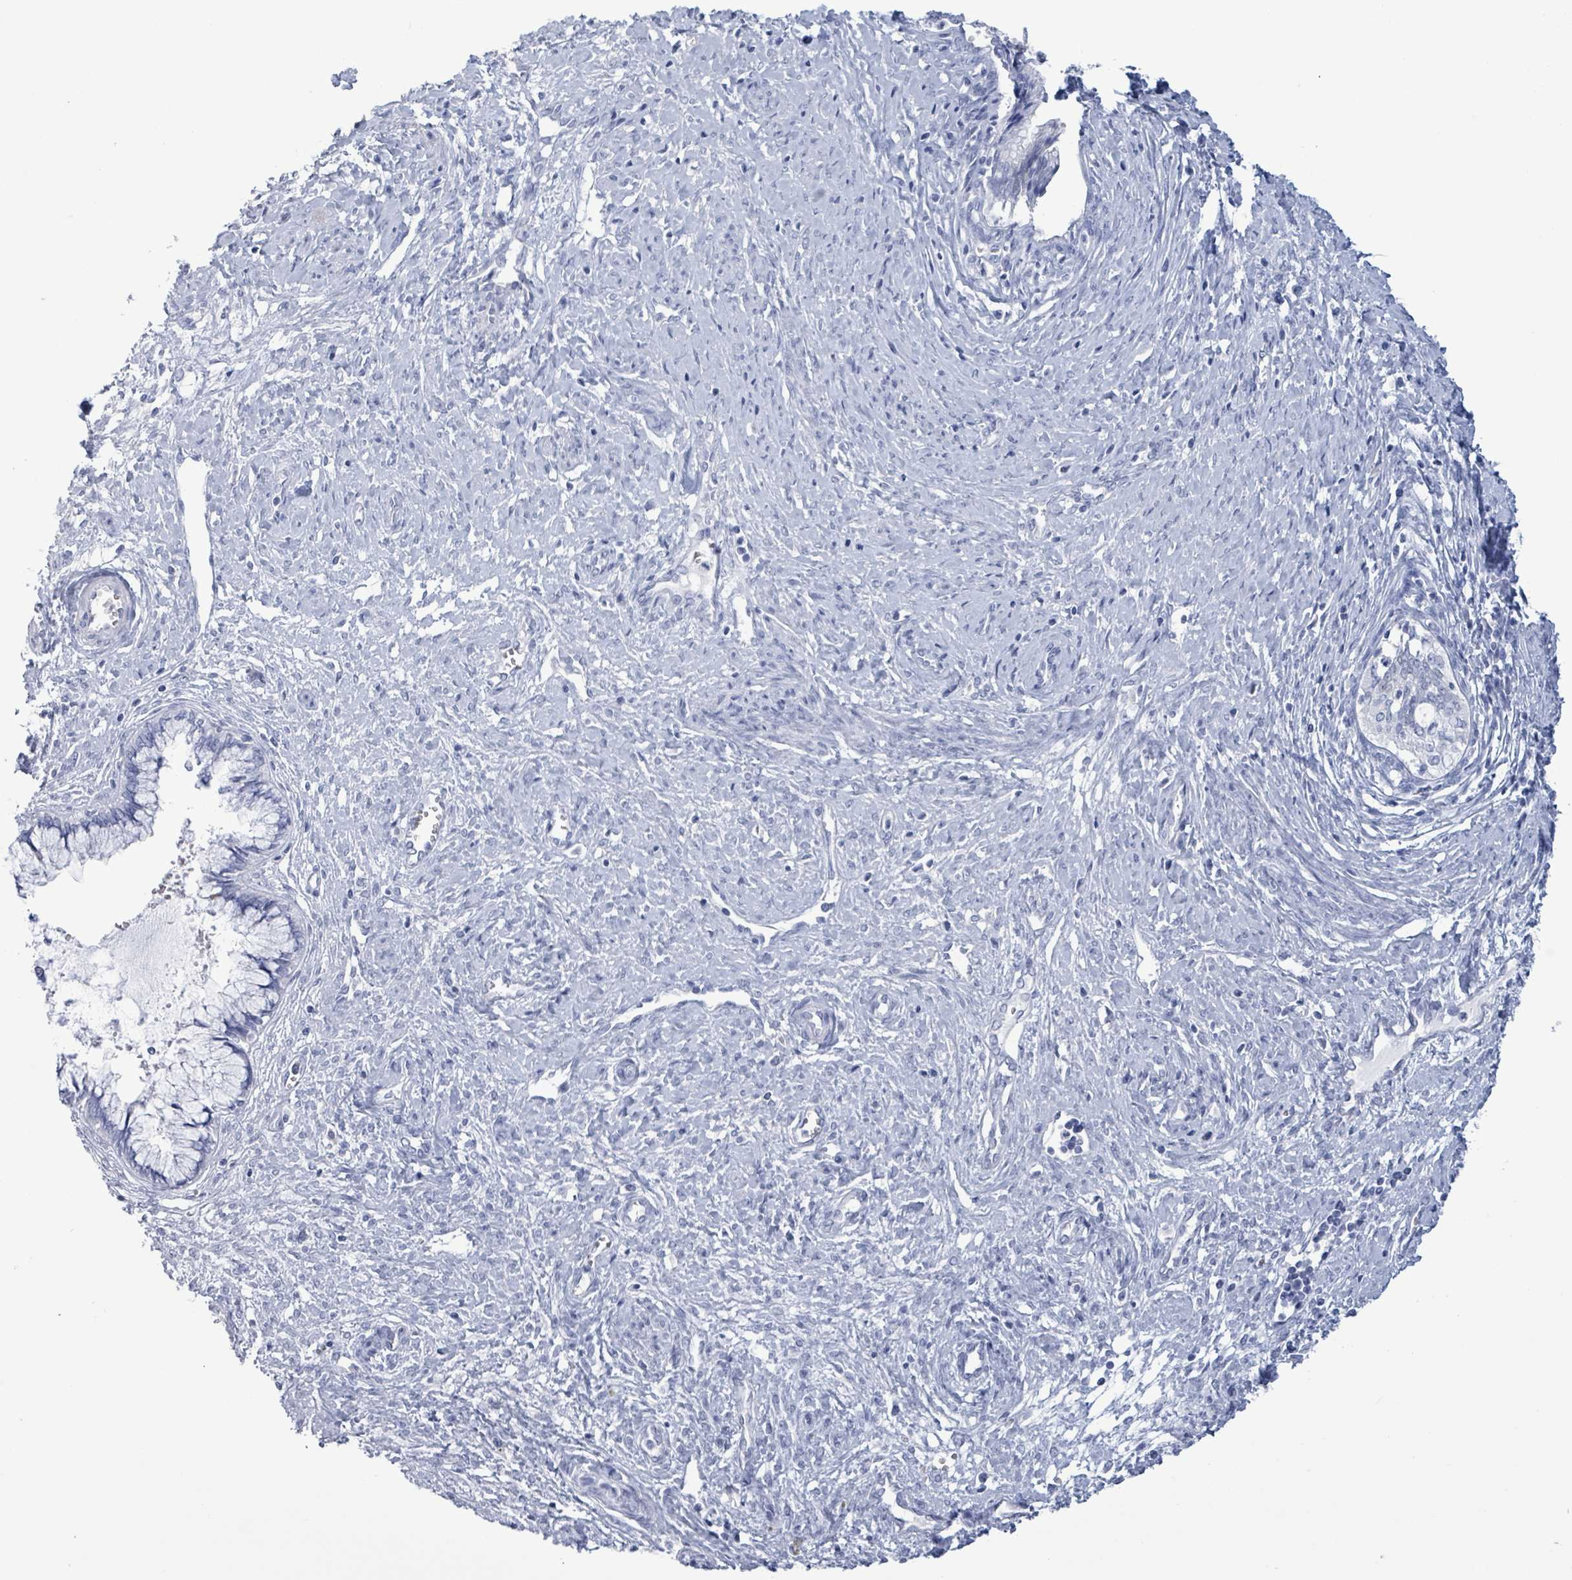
{"staining": {"intensity": "negative", "quantity": "none", "location": "none"}, "tissue": "cervical cancer", "cell_type": "Tumor cells", "image_type": "cancer", "snomed": [{"axis": "morphology", "description": "Adenocarcinoma, NOS"}, {"axis": "topography", "description": "Cervix"}], "caption": "The histopathology image demonstrates no staining of tumor cells in cervical cancer. The staining was performed using DAB (3,3'-diaminobenzidine) to visualize the protein expression in brown, while the nuclei were stained in blue with hematoxylin (Magnification: 20x).", "gene": "NKX2-1", "patient": {"sex": "female", "age": 44}}